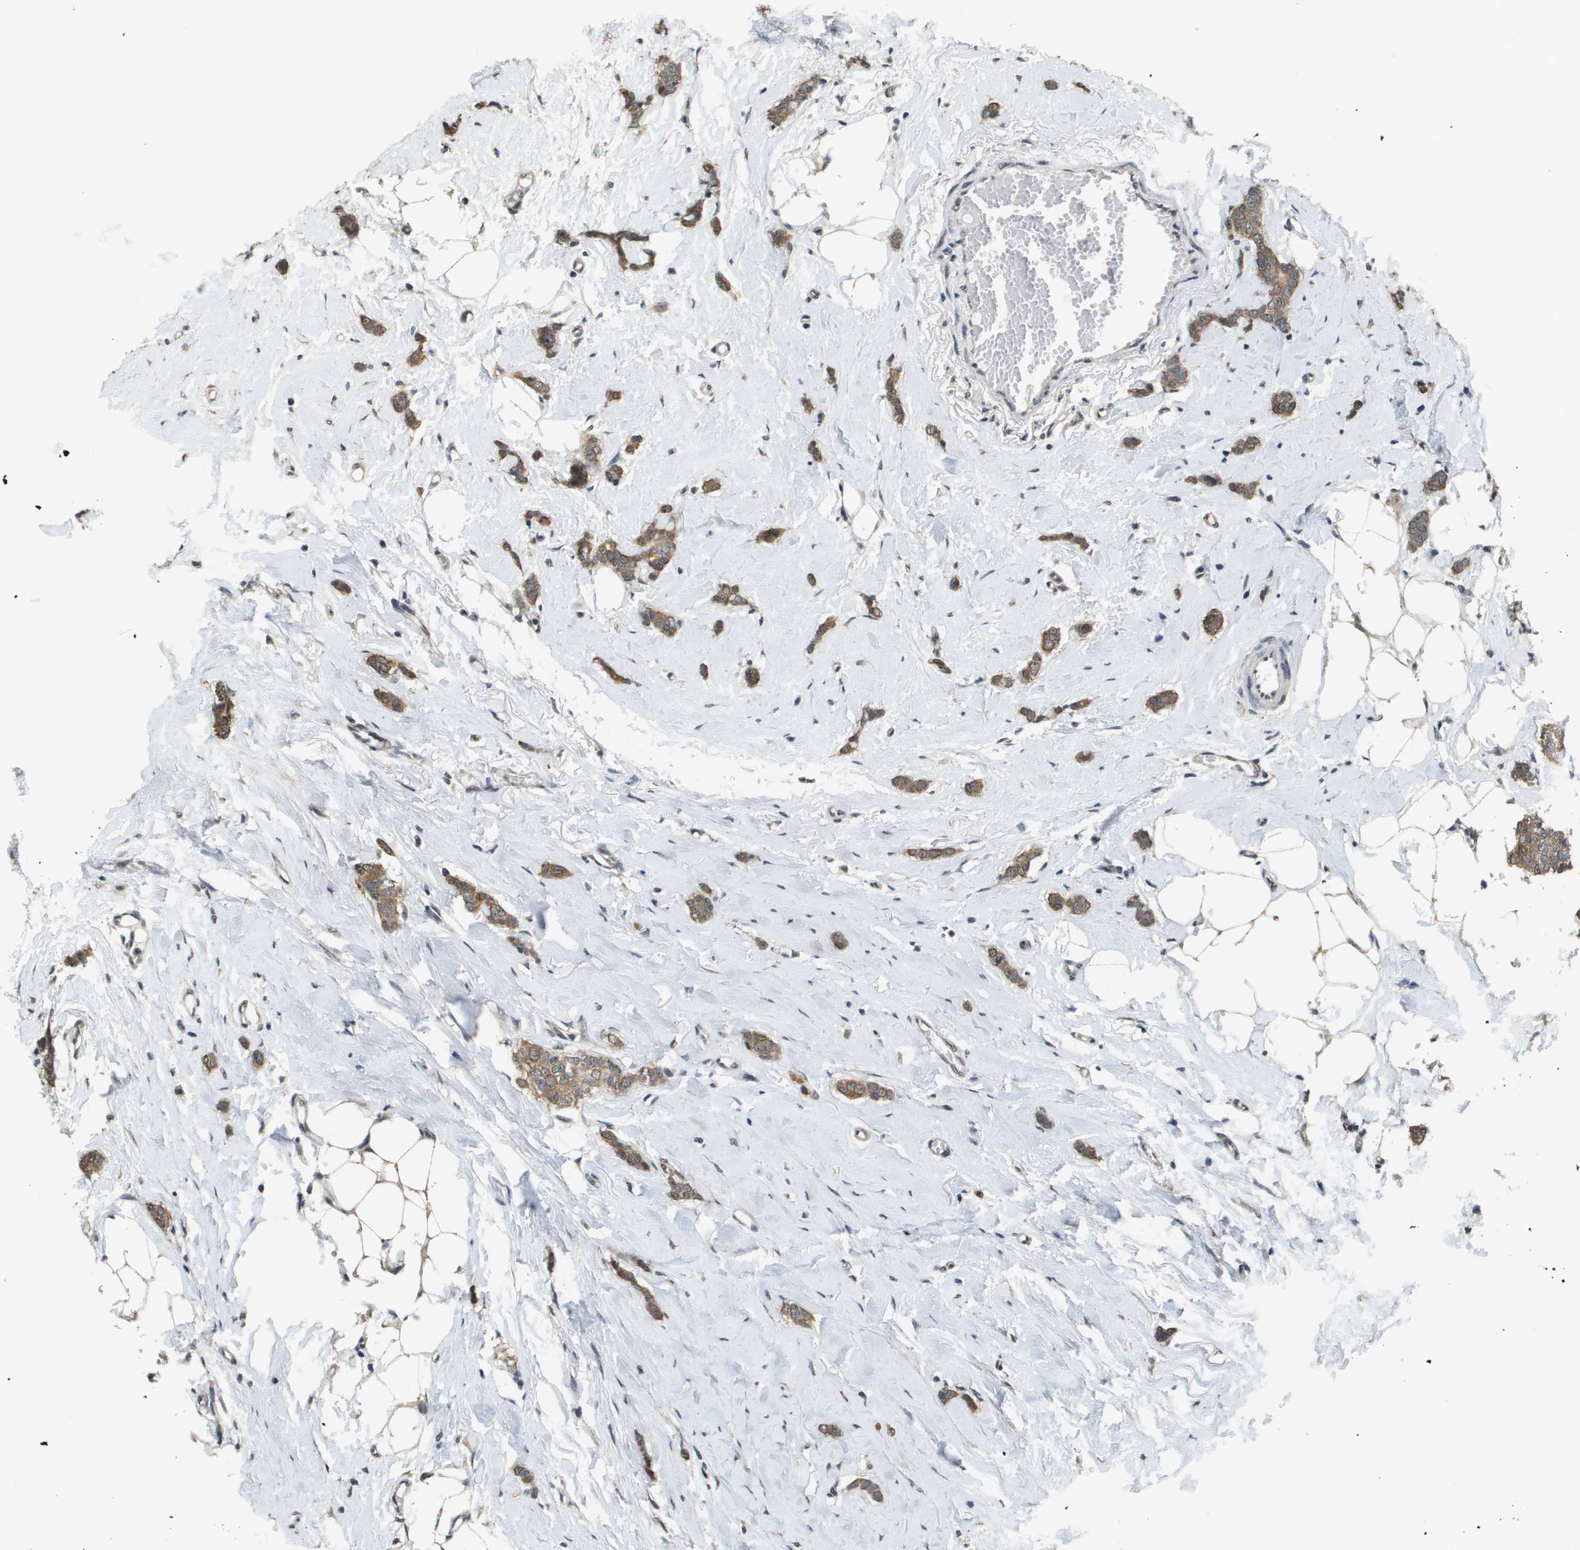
{"staining": {"intensity": "moderate", "quantity": ">75%", "location": "cytoplasmic/membranous"}, "tissue": "breast cancer", "cell_type": "Tumor cells", "image_type": "cancer", "snomed": [{"axis": "morphology", "description": "Lobular carcinoma"}, {"axis": "topography", "description": "Skin"}, {"axis": "topography", "description": "Breast"}], "caption": "Breast lobular carcinoma stained with DAB immunohistochemistry (IHC) exhibits medium levels of moderate cytoplasmic/membranous staining in about >75% of tumor cells. The staining is performed using DAB (3,3'-diaminobenzidine) brown chromogen to label protein expression. The nuclei are counter-stained blue using hematoxylin.", "gene": "FANCC", "patient": {"sex": "female", "age": 46}}